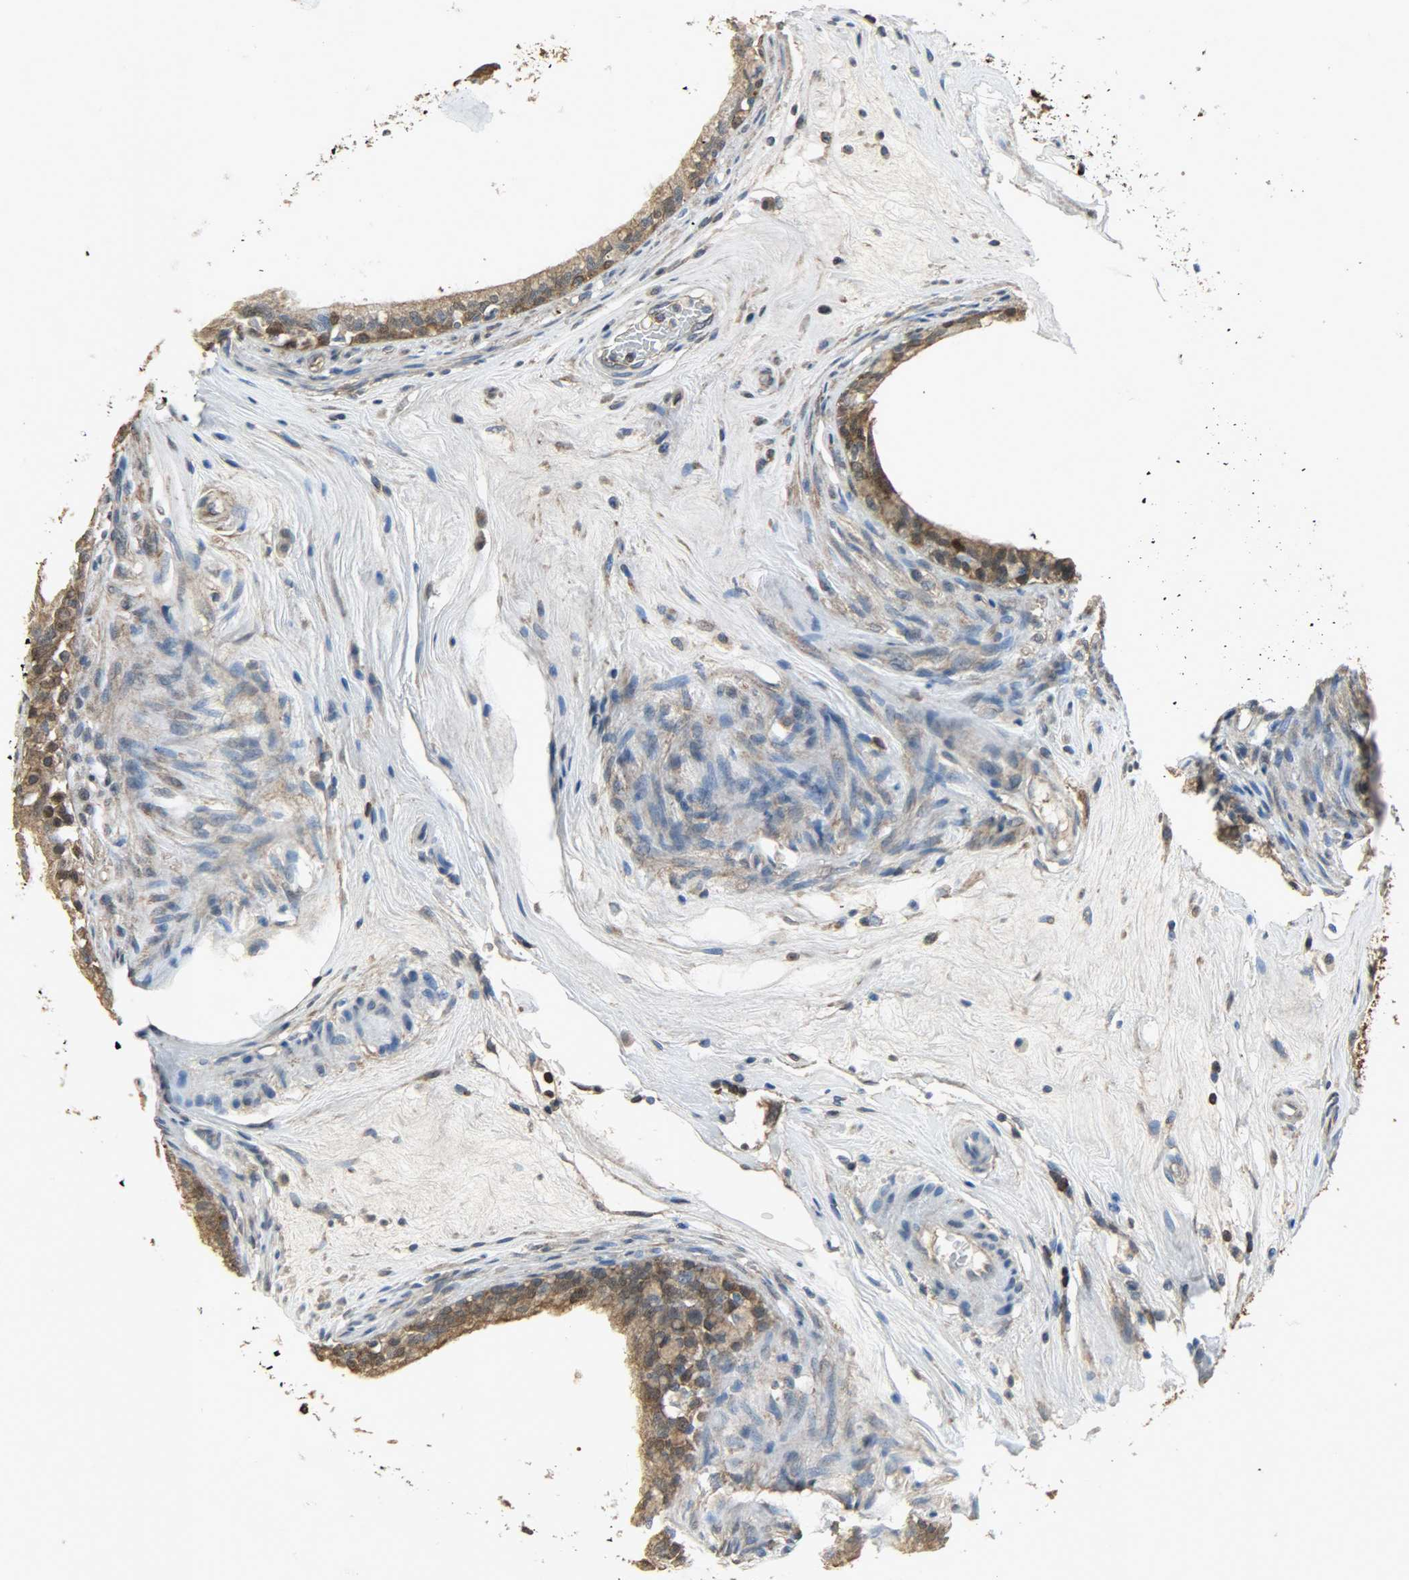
{"staining": {"intensity": "strong", "quantity": ">75%", "location": "cytoplasmic/membranous,nuclear"}, "tissue": "epididymis", "cell_type": "Glandular cells", "image_type": "normal", "snomed": [{"axis": "morphology", "description": "Normal tissue, NOS"}, {"axis": "morphology", "description": "Inflammation, NOS"}, {"axis": "topography", "description": "Epididymis"}], "caption": "A high-resolution photomicrograph shows IHC staining of unremarkable epididymis, which displays strong cytoplasmic/membranous,nuclear positivity in approximately >75% of glandular cells.", "gene": "LDHB", "patient": {"sex": "male", "age": 84}}